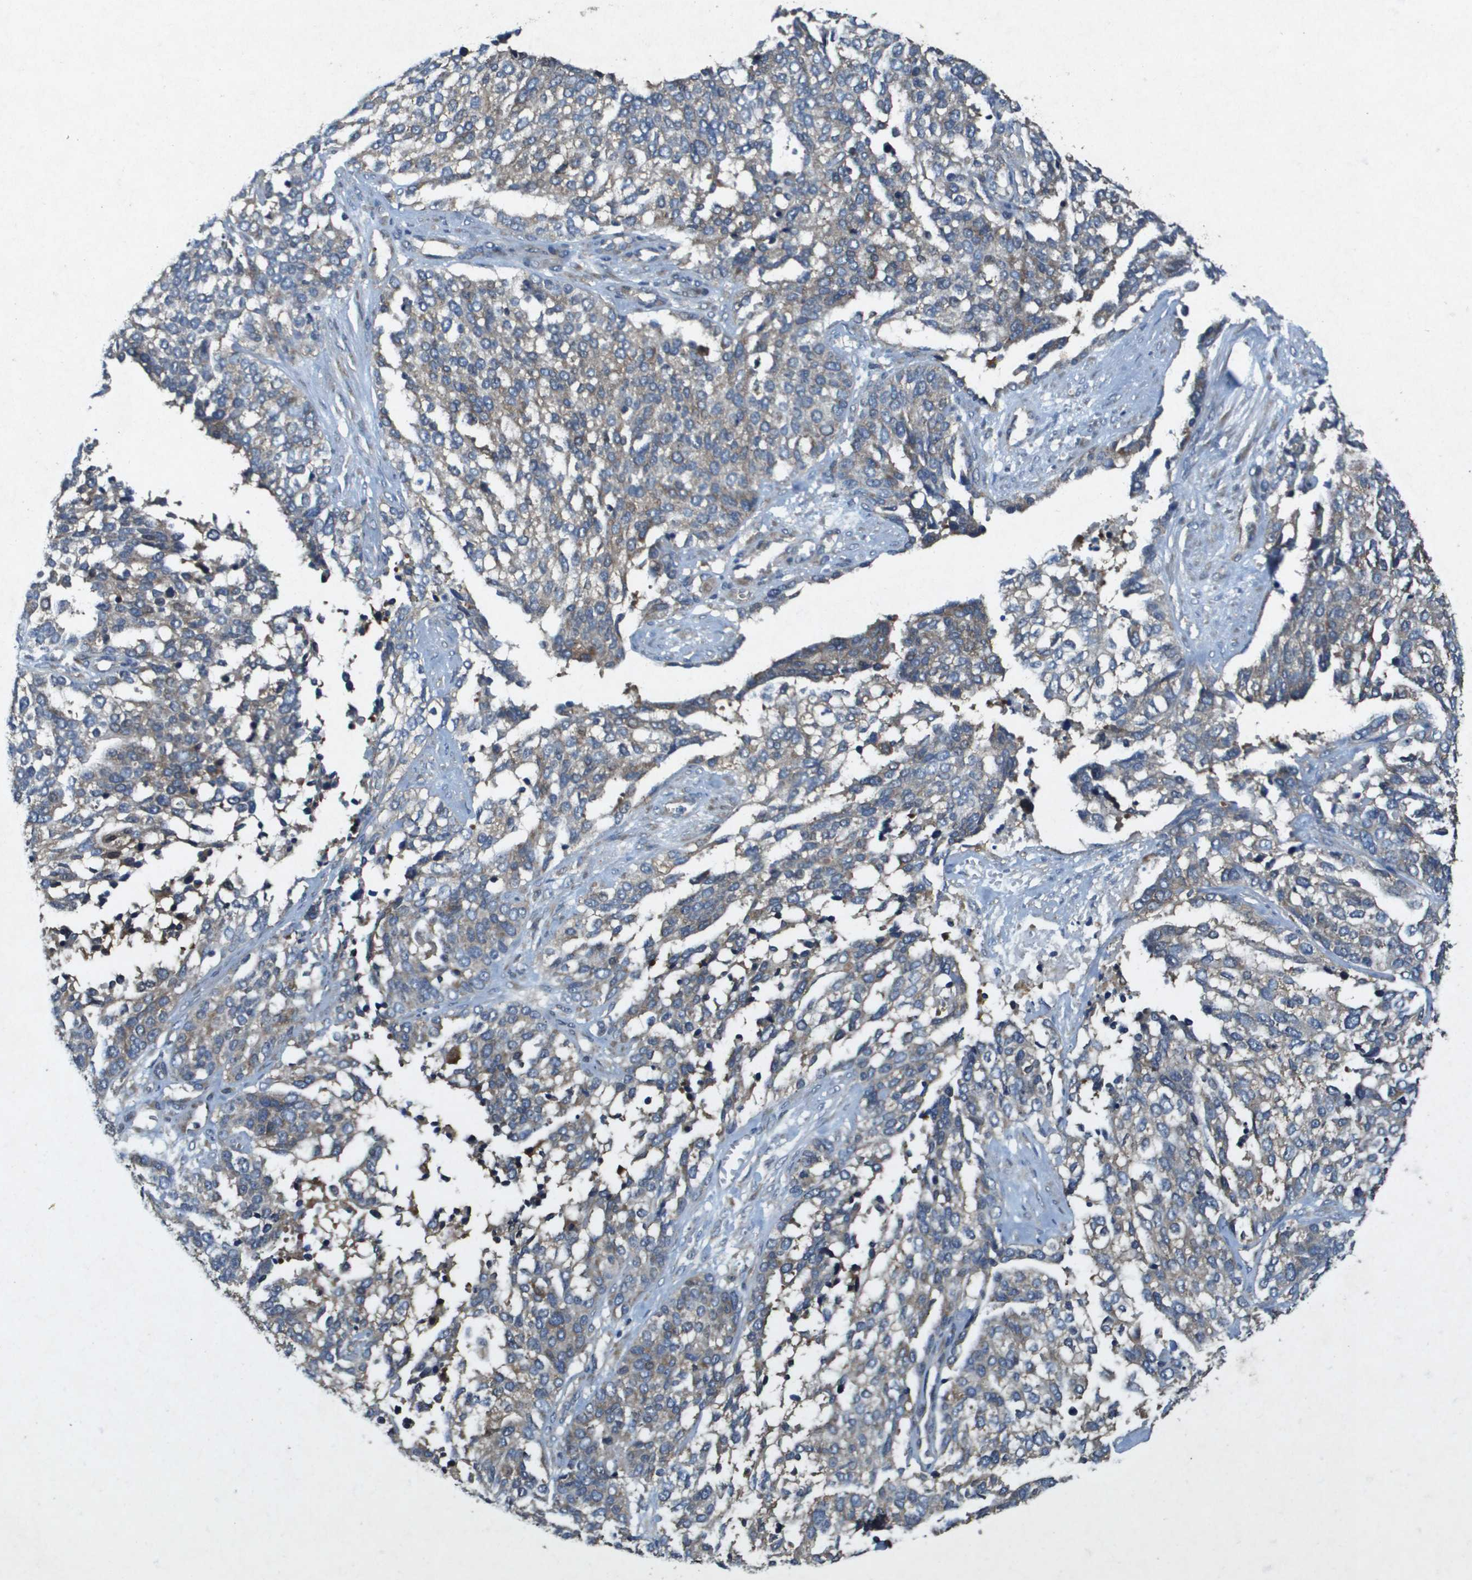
{"staining": {"intensity": "weak", "quantity": ">75%", "location": "cytoplasmic/membranous"}, "tissue": "ovarian cancer", "cell_type": "Tumor cells", "image_type": "cancer", "snomed": [{"axis": "morphology", "description": "Cystadenocarcinoma, serous, NOS"}, {"axis": "topography", "description": "Ovary"}], "caption": "Immunohistochemical staining of ovarian cancer reveals weak cytoplasmic/membranous protein positivity in approximately >75% of tumor cells.", "gene": "PTPRT", "patient": {"sex": "female", "age": 44}}